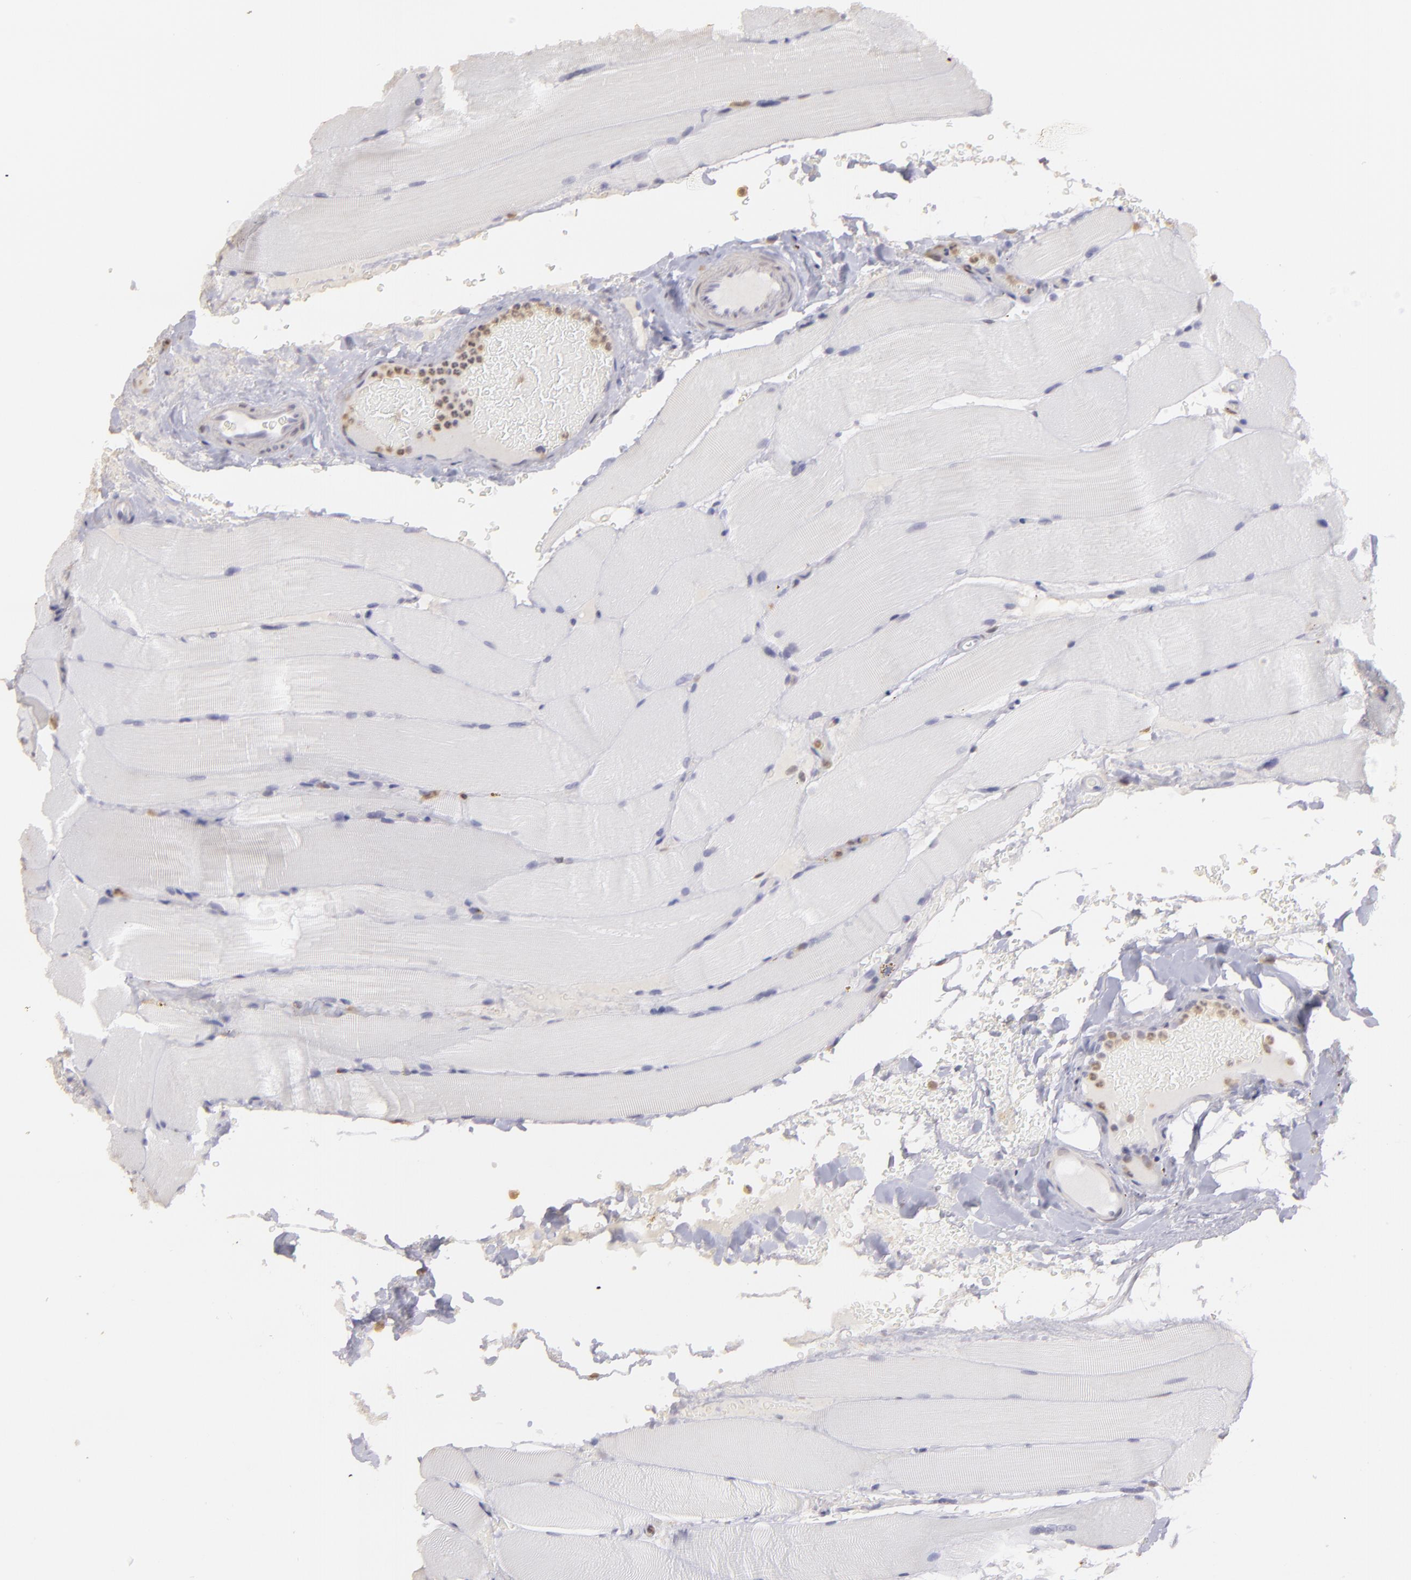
{"staining": {"intensity": "negative", "quantity": "none", "location": "none"}, "tissue": "parathyroid gland", "cell_type": "Glandular cells", "image_type": "normal", "snomed": [{"axis": "morphology", "description": "Normal tissue, NOS"}, {"axis": "topography", "description": "Skeletal muscle"}, {"axis": "topography", "description": "Parathyroid gland"}], "caption": "Protein analysis of unremarkable parathyroid gland shows no significant positivity in glandular cells.", "gene": "S100A2", "patient": {"sex": "female", "age": 37}}